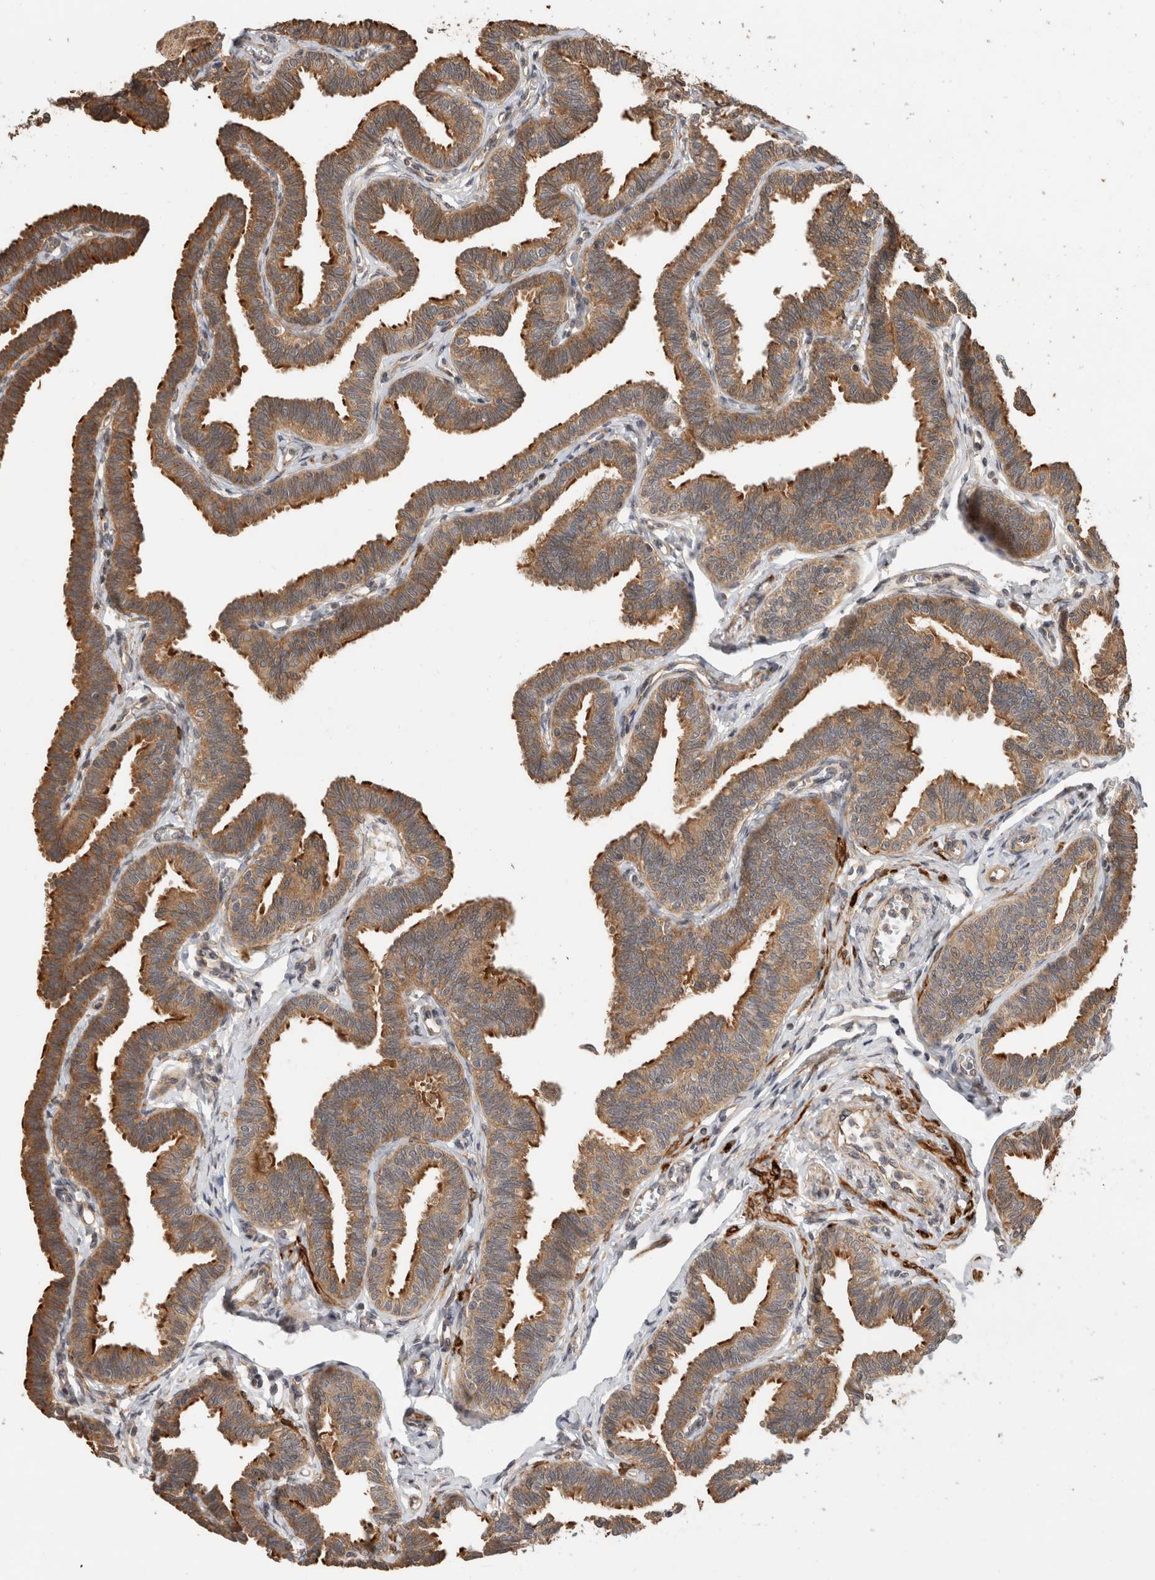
{"staining": {"intensity": "moderate", "quantity": ">75%", "location": "cytoplasmic/membranous"}, "tissue": "fallopian tube", "cell_type": "Glandular cells", "image_type": "normal", "snomed": [{"axis": "morphology", "description": "Normal tissue, NOS"}, {"axis": "topography", "description": "Fallopian tube"}, {"axis": "topography", "description": "Ovary"}], "caption": "Fallopian tube was stained to show a protein in brown. There is medium levels of moderate cytoplasmic/membranous expression in approximately >75% of glandular cells. Using DAB (3,3'-diaminobenzidine) (brown) and hematoxylin (blue) stains, captured at high magnification using brightfield microscopy.", "gene": "PCDHB15", "patient": {"sex": "female", "age": 23}}